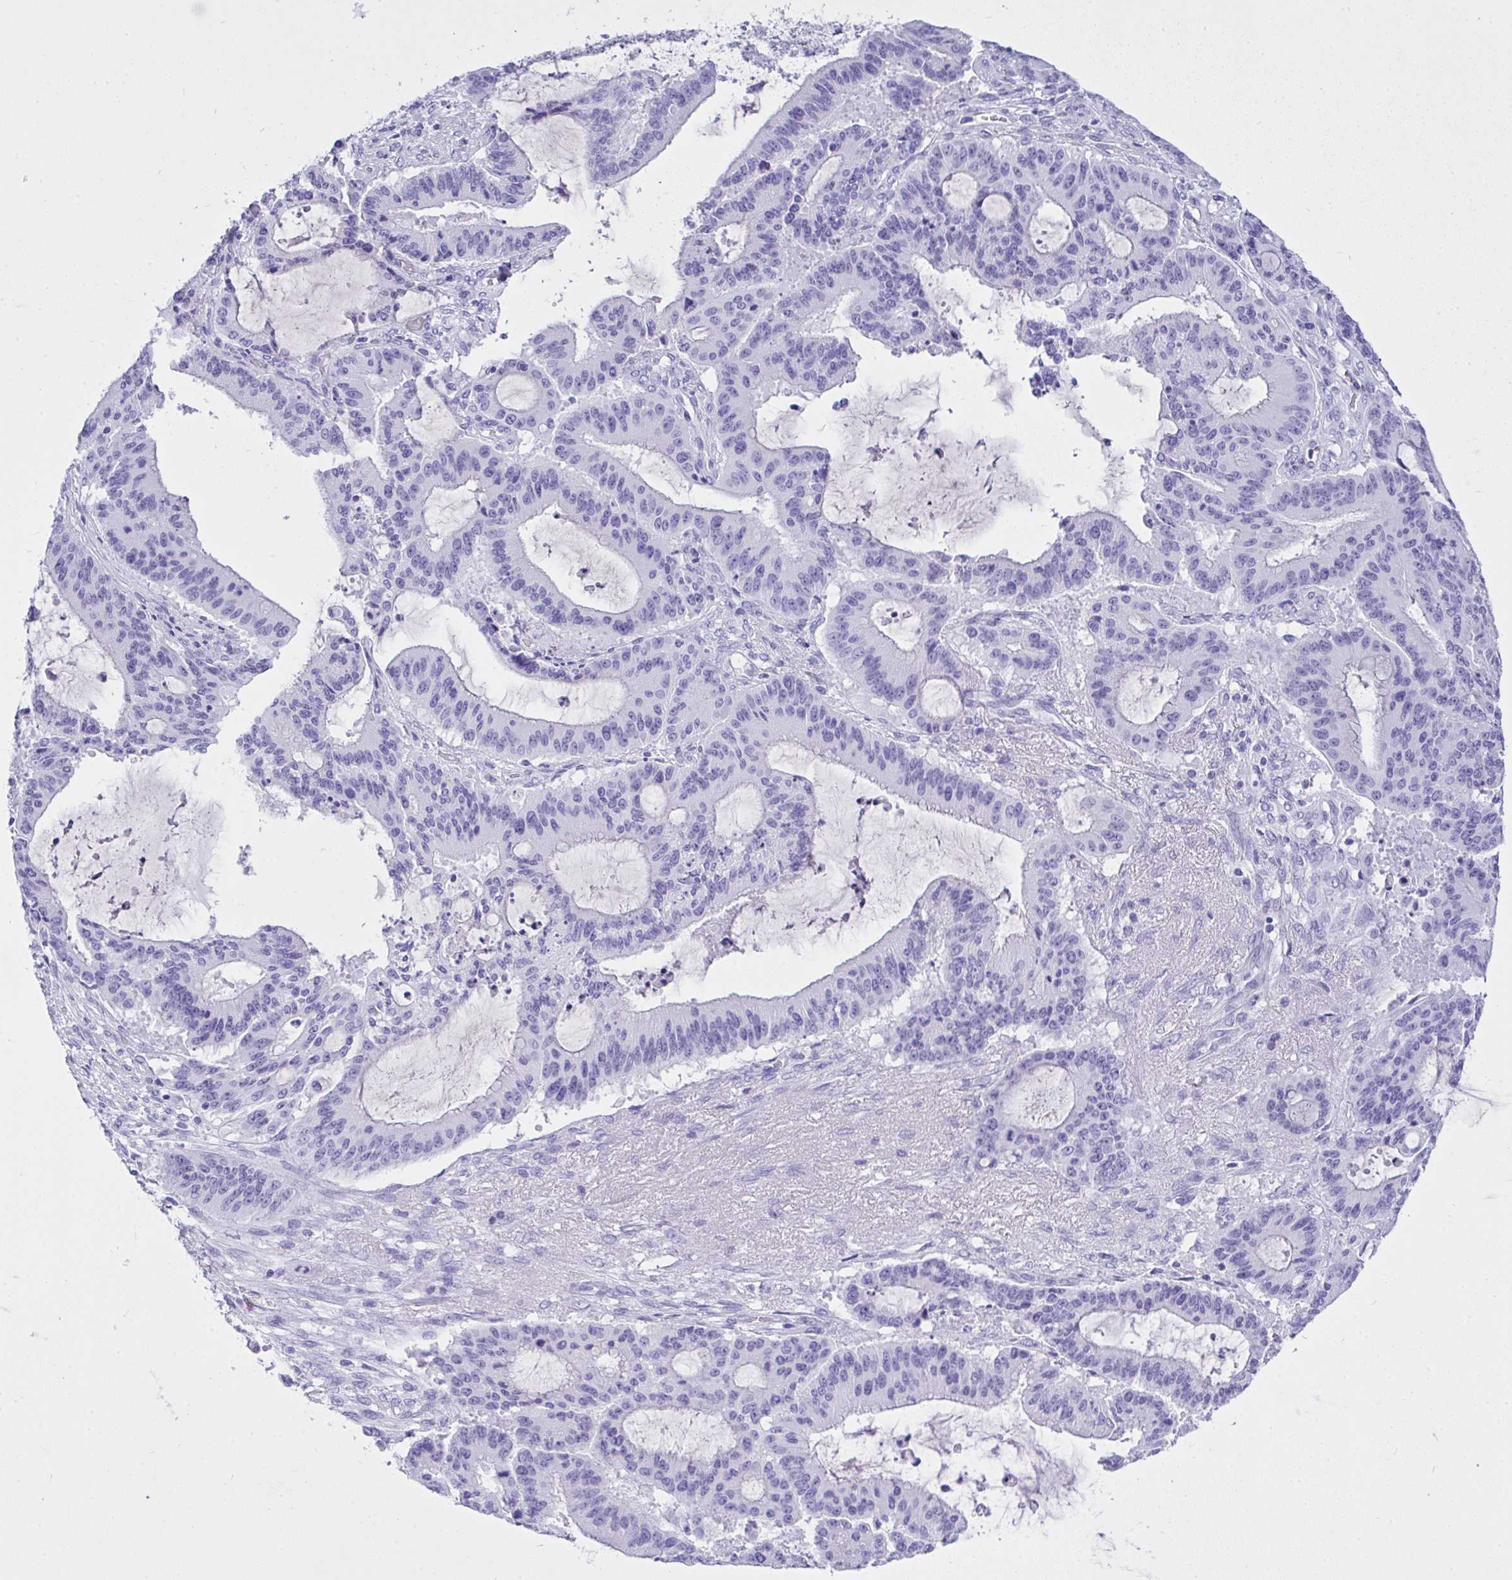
{"staining": {"intensity": "negative", "quantity": "none", "location": "none"}, "tissue": "liver cancer", "cell_type": "Tumor cells", "image_type": "cancer", "snomed": [{"axis": "morphology", "description": "Normal tissue, NOS"}, {"axis": "morphology", "description": "Cholangiocarcinoma"}, {"axis": "topography", "description": "Liver"}, {"axis": "topography", "description": "Peripheral nerve tissue"}], "caption": "There is no significant expression in tumor cells of liver cancer.", "gene": "AKR1D1", "patient": {"sex": "female", "age": 73}}